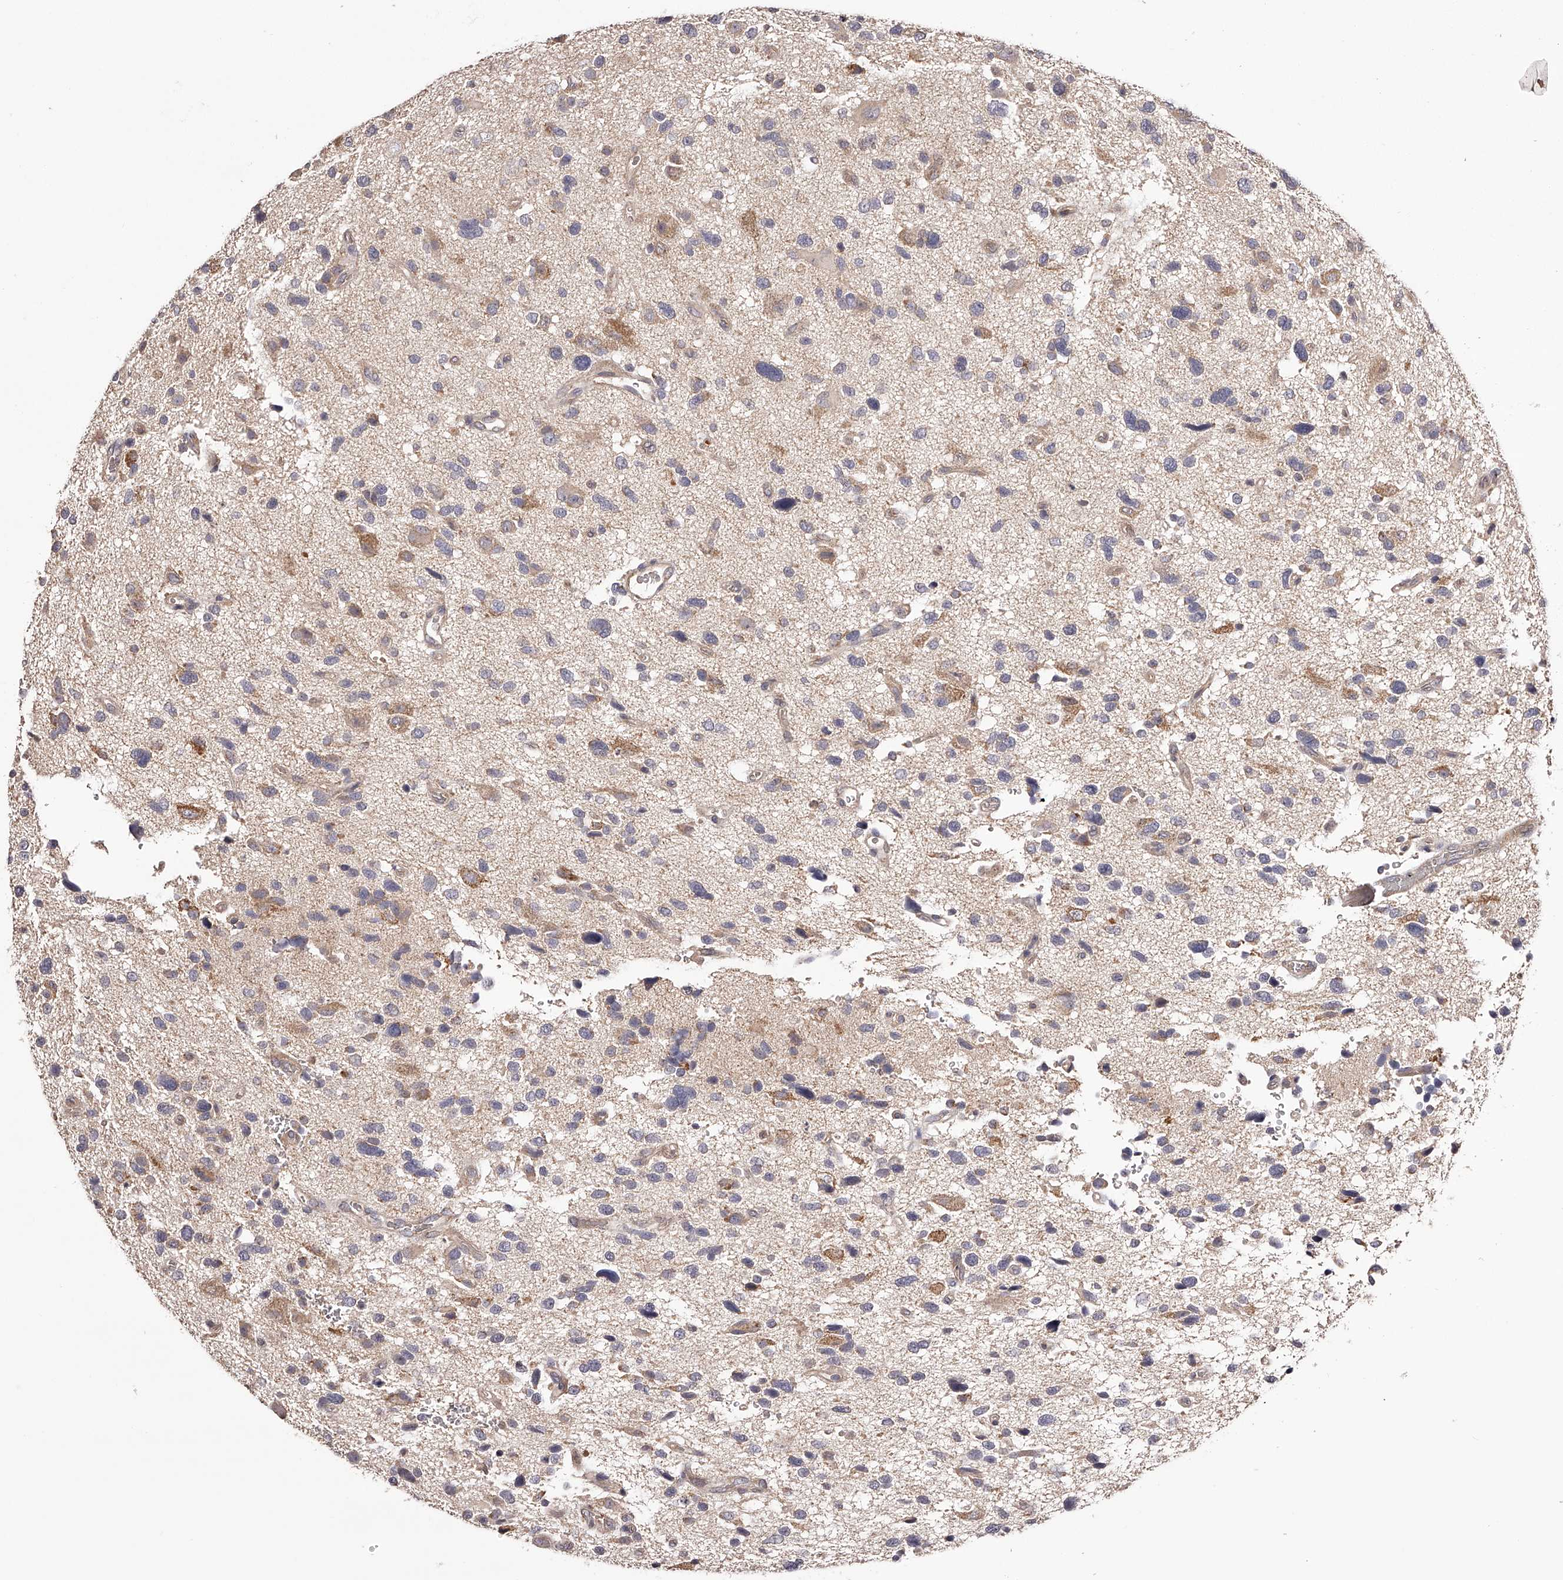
{"staining": {"intensity": "weak", "quantity": "<25%", "location": "cytoplasmic/membranous"}, "tissue": "glioma", "cell_type": "Tumor cells", "image_type": "cancer", "snomed": [{"axis": "morphology", "description": "Glioma, malignant, High grade"}, {"axis": "topography", "description": "Brain"}], "caption": "Tumor cells are negative for protein expression in human glioma. (DAB (3,3'-diaminobenzidine) IHC visualized using brightfield microscopy, high magnification).", "gene": "ODF2L", "patient": {"sex": "male", "age": 33}}